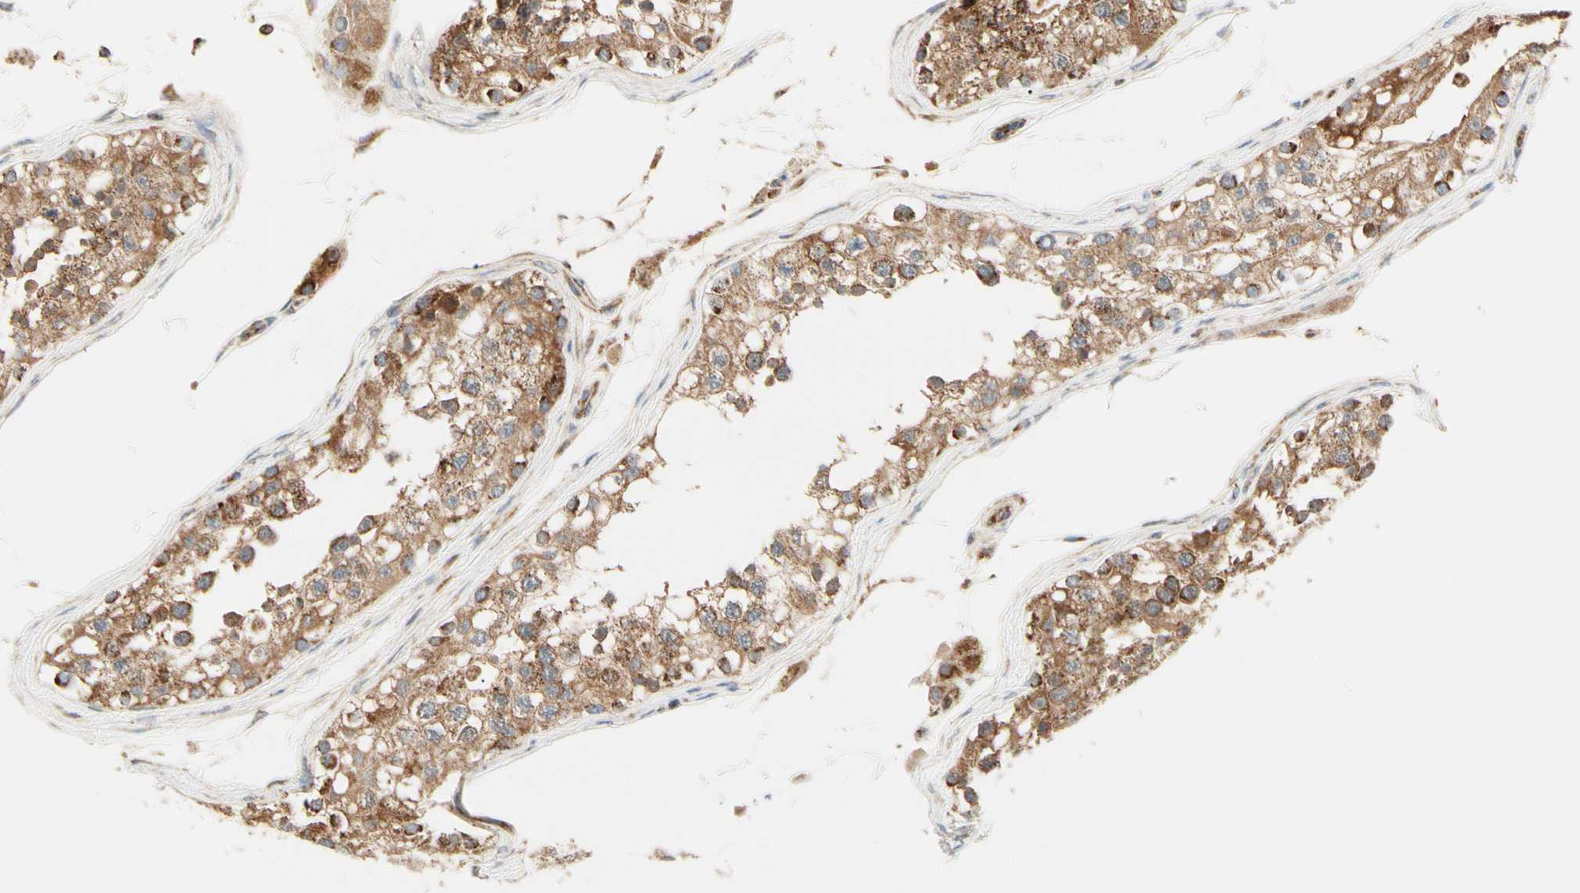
{"staining": {"intensity": "moderate", "quantity": ">75%", "location": "cytoplasmic/membranous"}, "tissue": "testis", "cell_type": "Cells in seminiferous ducts", "image_type": "normal", "snomed": [{"axis": "morphology", "description": "Normal tissue, NOS"}, {"axis": "topography", "description": "Testis"}], "caption": "Immunohistochemistry (IHC) (DAB (3,3'-diaminobenzidine)) staining of normal human testis shows moderate cytoplasmic/membranous protein staining in about >75% of cells in seminiferous ducts. The staining was performed using DAB, with brown indicating positive protein expression. Nuclei are stained blue with hematoxylin.", "gene": "TBC1D10A", "patient": {"sex": "male", "age": 68}}